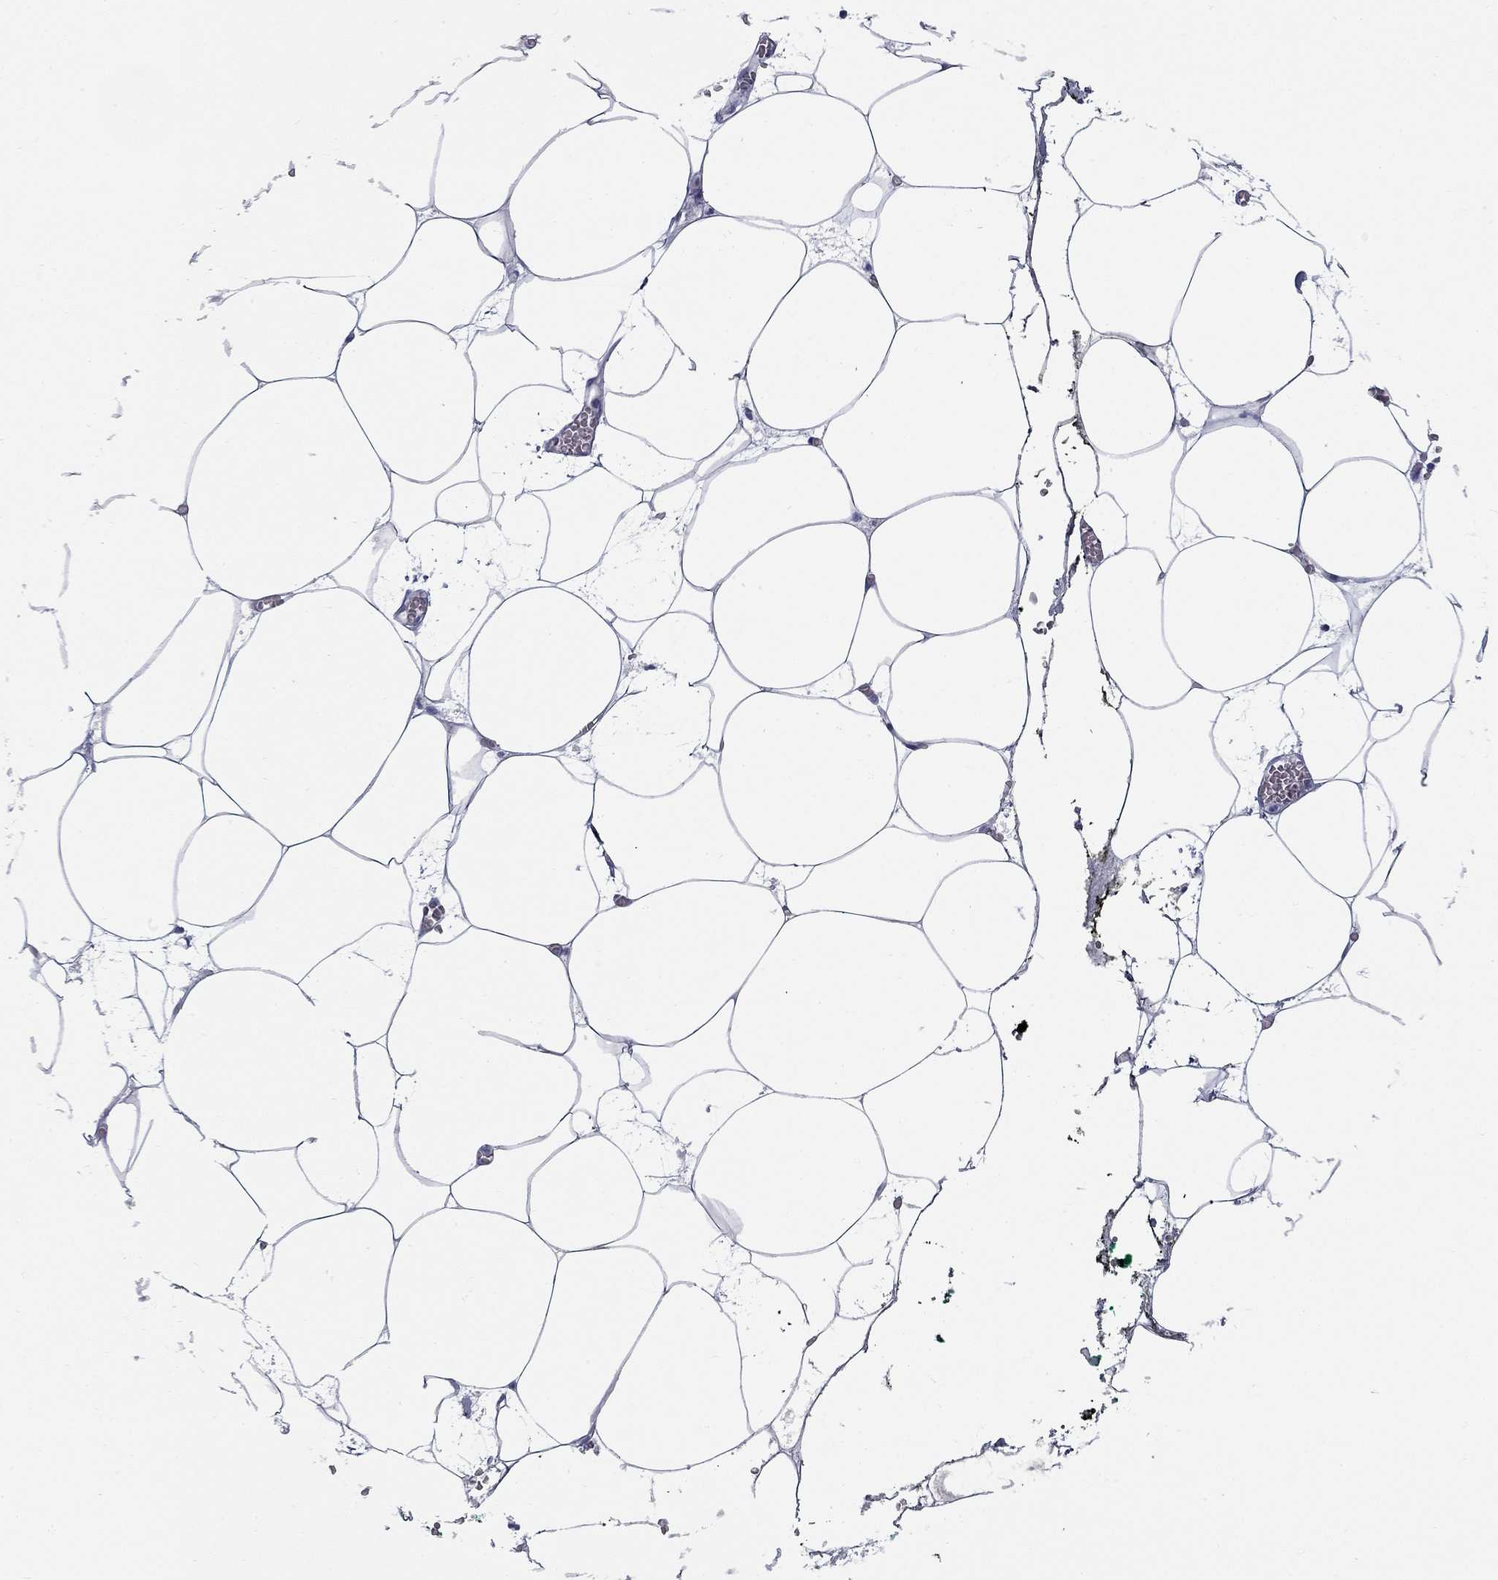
{"staining": {"intensity": "negative", "quantity": "none", "location": "none"}, "tissue": "adipose tissue", "cell_type": "Adipocytes", "image_type": "normal", "snomed": [{"axis": "morphology", "description": "Normal tissue, NOS"}, {"axis": "topography", "description": "Adipose tissue"}, {"axis": "topography", "description": "Pancreas"}, {"axis": "topography", "description": "Peripheral nerve tissue"}], "caption": "Adipocytes show no significant expression in normal adipose tissue. Brightfield microscopy of immunohistochemistry (IHC) stained with DAB (3,3'-diaminobenzidine) (brown) and hematoxylin (blue), captured at high magnification.", "gene": "ASF1B", "patient": {"sex": "female", "age": 58}}